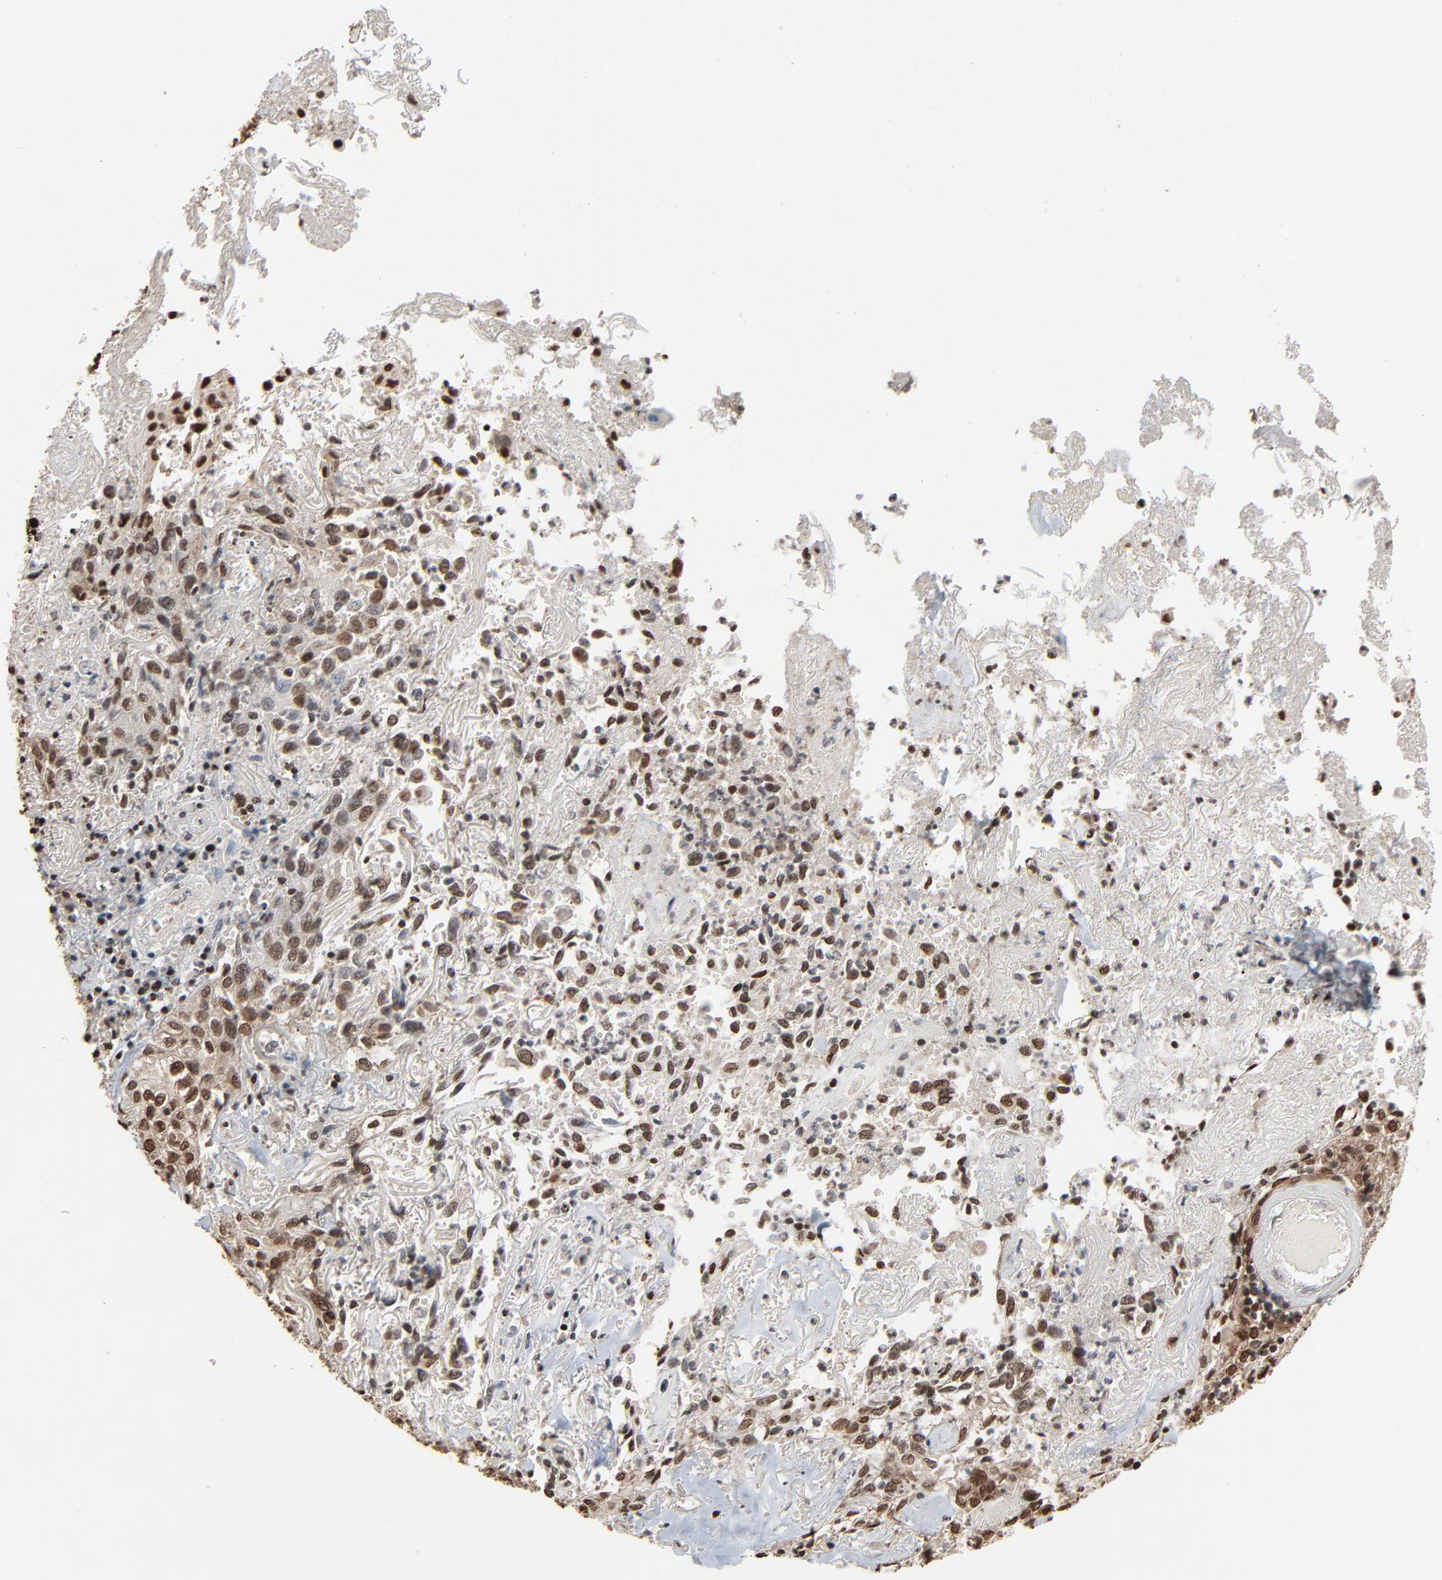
{"staining": {"intensity": "moderate", "quantity": ">75%", "location": "nuclear"}, "tissue": "skin cancer", "cell_type": "Tumor cells", "image_type": "cancer", "snomed": [{"axis": "morphology", "description": "Squamous cell carcinoma, NOS"}, {"axis": "topography", "description": "Skin"}], "caption": "This micrograph reveals immunohistochemistry staining of skin cancer (squamous cell carcinoma), with medium moderate nuclear expression in about >75% of tumor cells.", "gene": "RPS6KA3", "patient": {"sex": "male", "age": 65}}